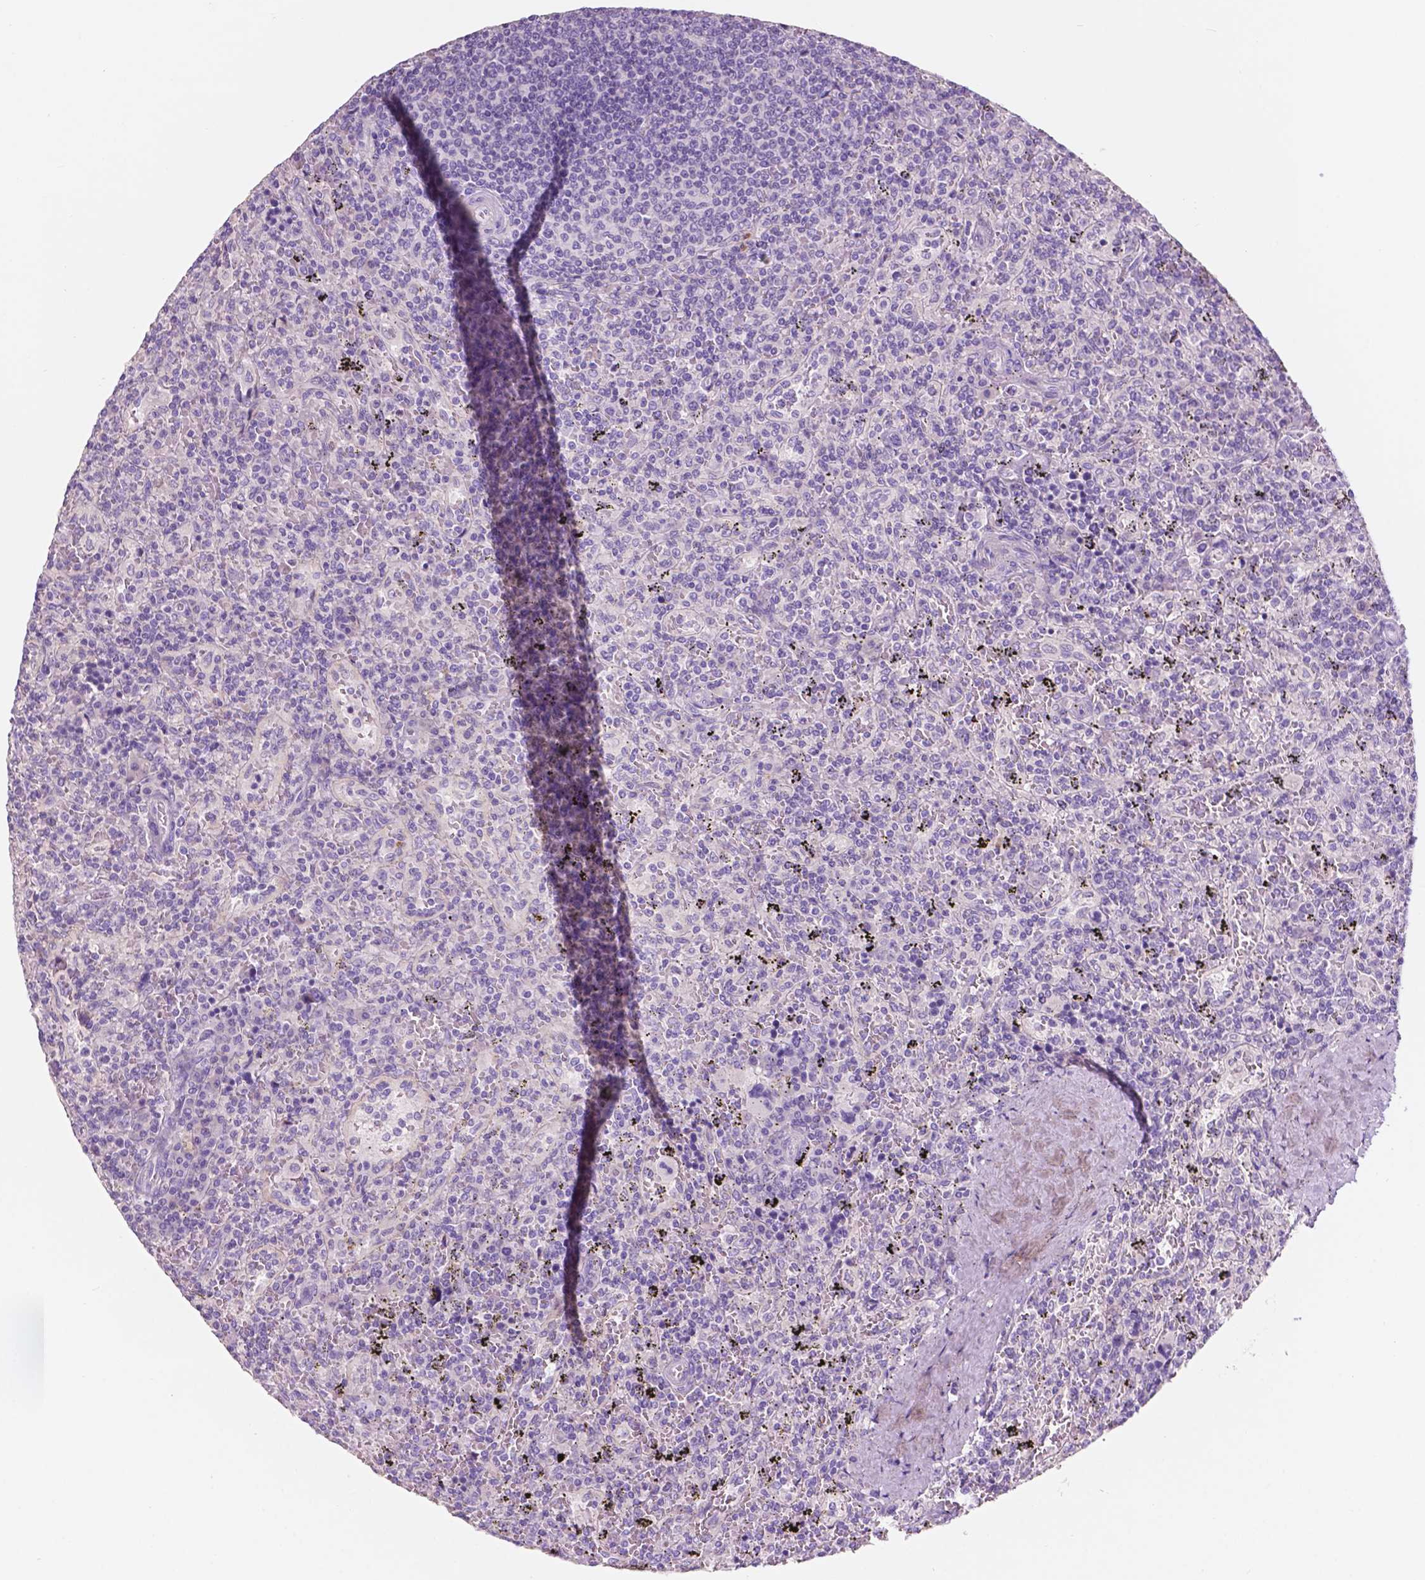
{"staining": {"intensity": "negative", "quantity": "none", "location": "none"}, "tissue": "lymphoma", "cell_type": "Tumor cells", "image_type": "cancer", "snomed": [{"axis": "morphology", "description": "Malignant lymphoma, non-Hodgkin's type, Low grade"}, {"axis": "topography", "description": "Spleen"}], "caption": "Immunohistochemistry (IHC) histopathology image of human lymphoma stained for a protein (brown), which demonstrates no expression in tumor cells.", "gene": "CUZD1", "patient": {"sex": "male", "age": 62}}